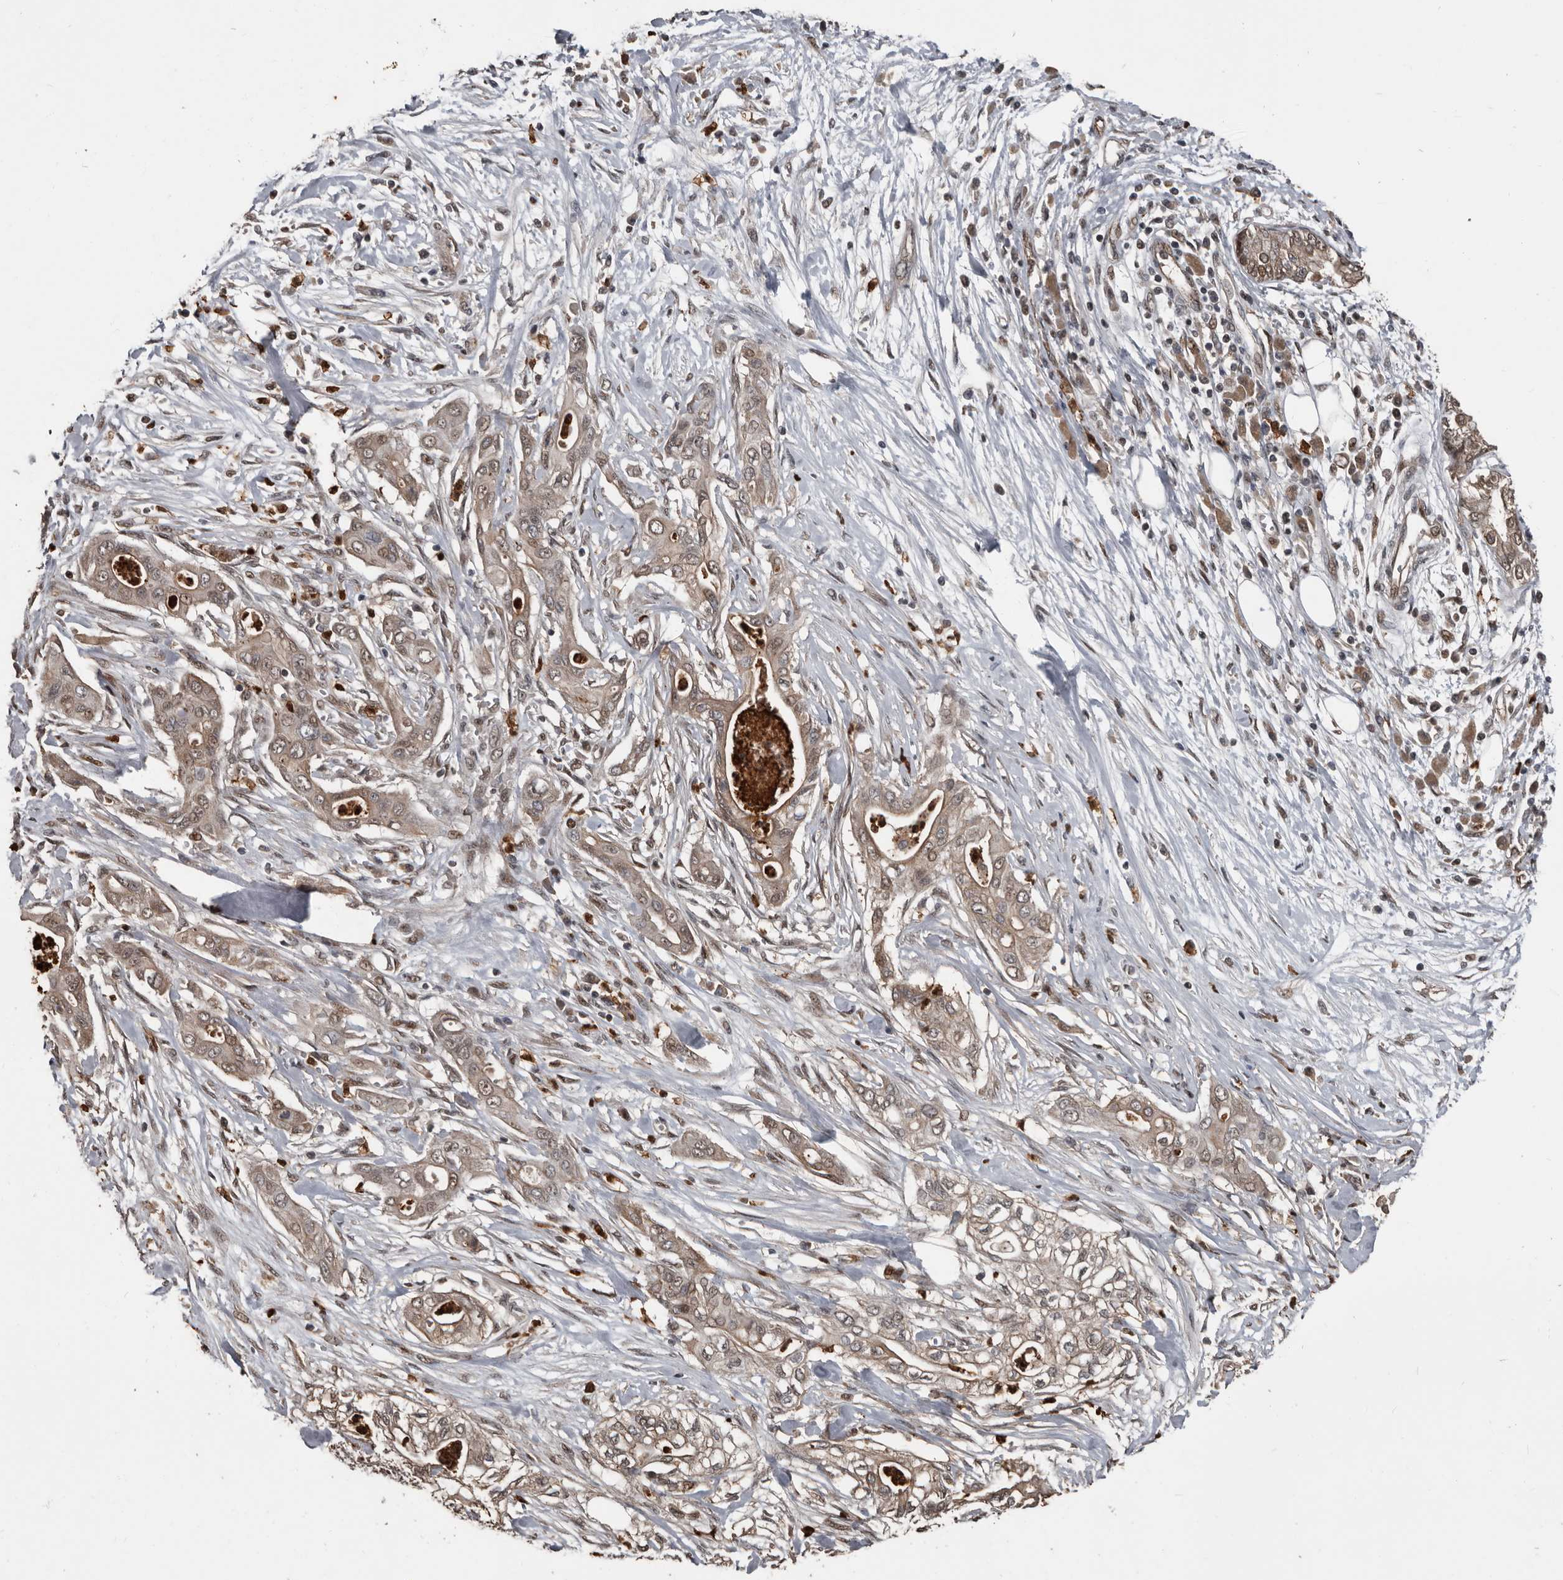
{"staining": {"intensity": "weak", "quantity": ">75%", "location": "cytoplasmic/membranous,nuclear"}, "tissue": "pancreatic cancer", "cell_type": "Tumor cells", "image_type": "cancer", "snomed": [{"axis": "morphology", "description": "Adenocarcinoma, NOS"}, {"axis": "topography", "description": "Pancreas"}], "caption": "High-power microscopy captured an immunohistochemistry histopathology image of pancreatic cancer, revealing weak cytoplasmic/membranous and nuclear staining in about >75% of tumor cells. The protein of interest is stained brown, and the nuclei are stained in blue (DAB IHC with brightfield microscopy, high magnification).", "gene": "FSBP", "patient": {"sex": "male", "age": 58}}